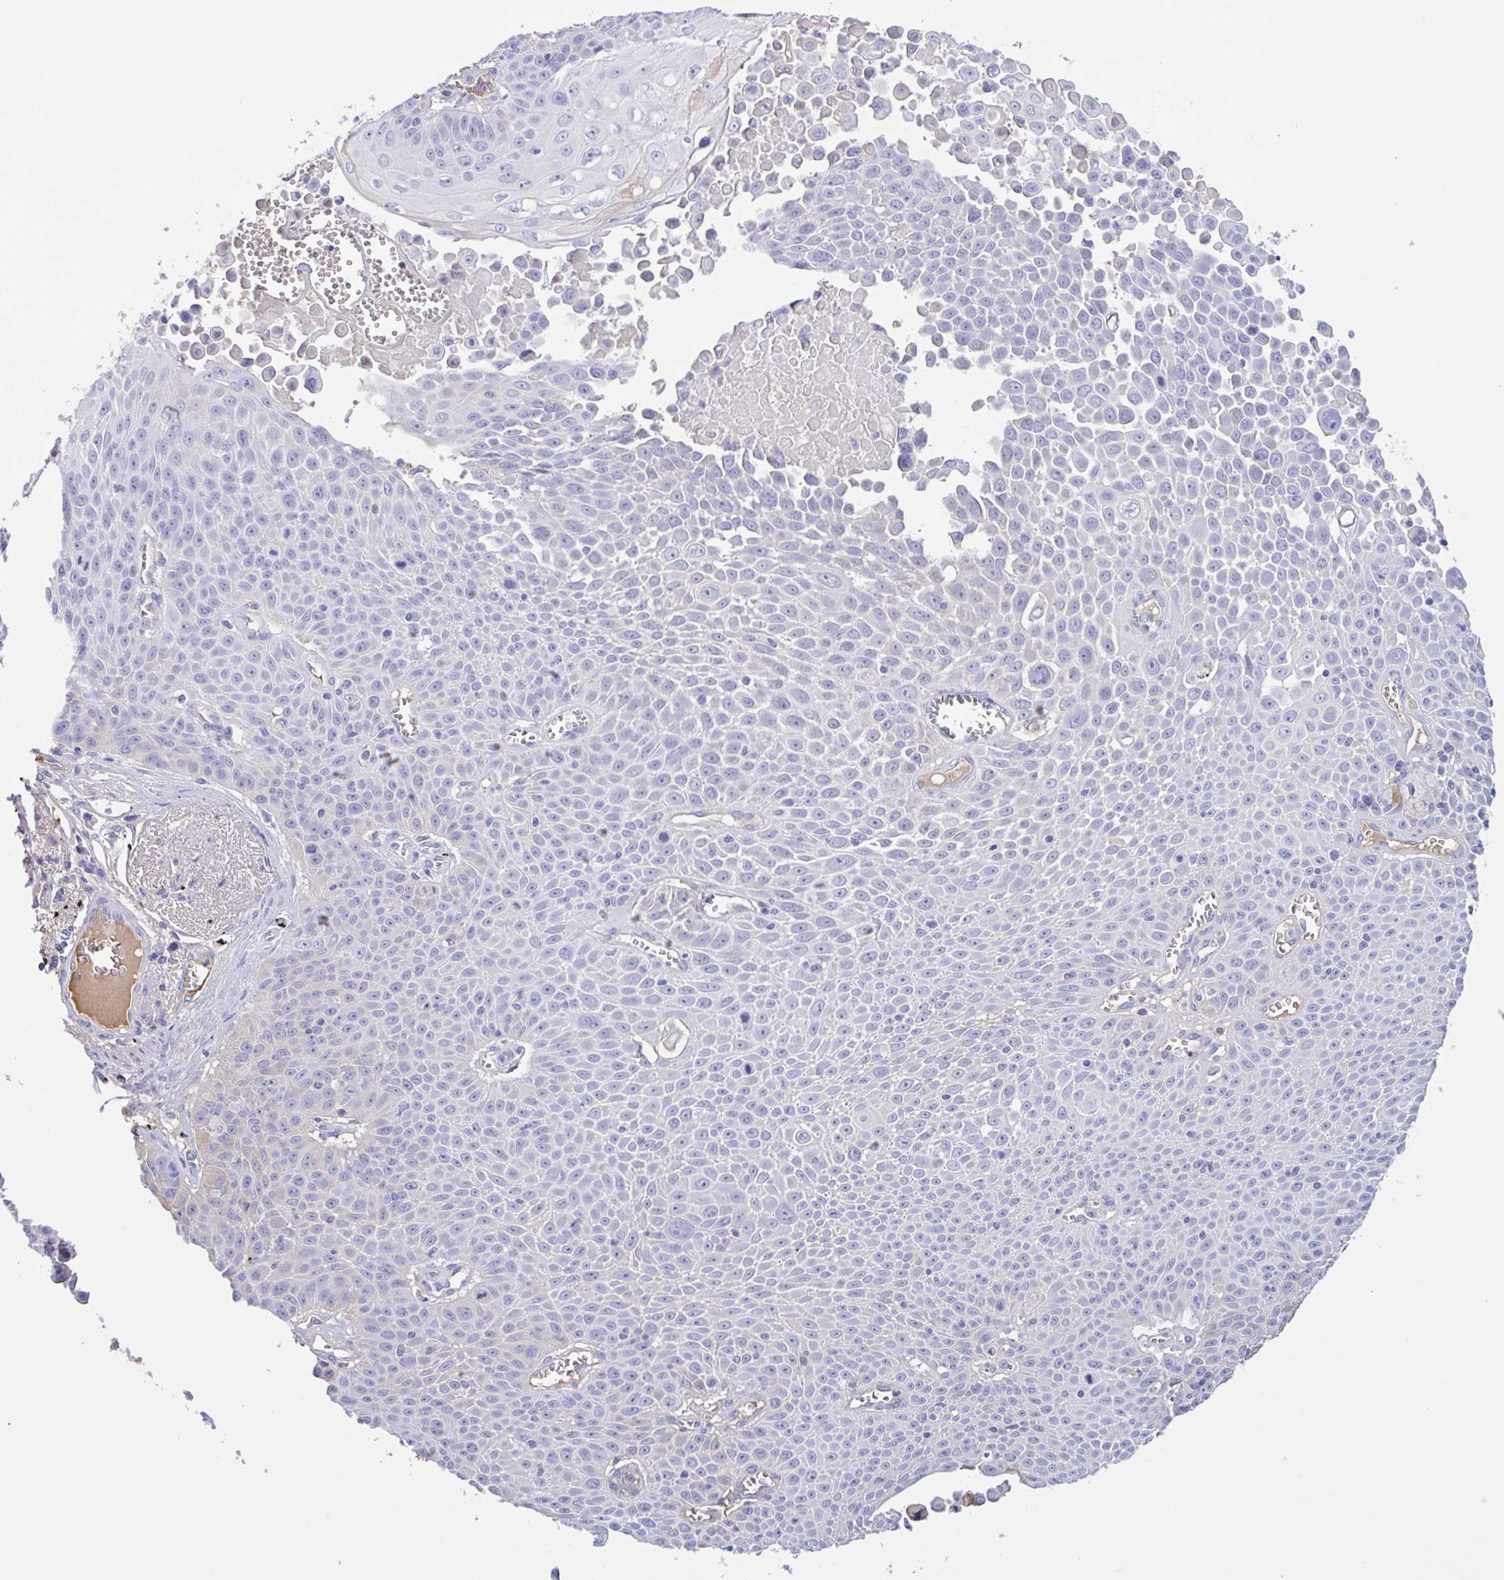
{"staining": {"intensity": "negative", "quantity": "none", "location": "none"}, "tissue": "lung cancer", "cell_type": "Tumor cells", "image_type": "cancer", "snomed": [{"axis": "morphology", "description": "Squamous cell carcinoma, NOS"}, {"axis": "morphology", "description": "Squamous cell carcinoma, metastatic, NOS"}, {"axis": "topography", "description": "Lymph node"}, {"axis": "topography", "description": "Lung"}], "caption": "An immunohistochemistry (IHC) photomicrograph of squamous cell carcinoma (lung) is shown. There is no staining in tumor cells of squamous cell carcinoma (lung).", "gene": "LARGE2", "patient": {"sex": "female", "age": 62}}